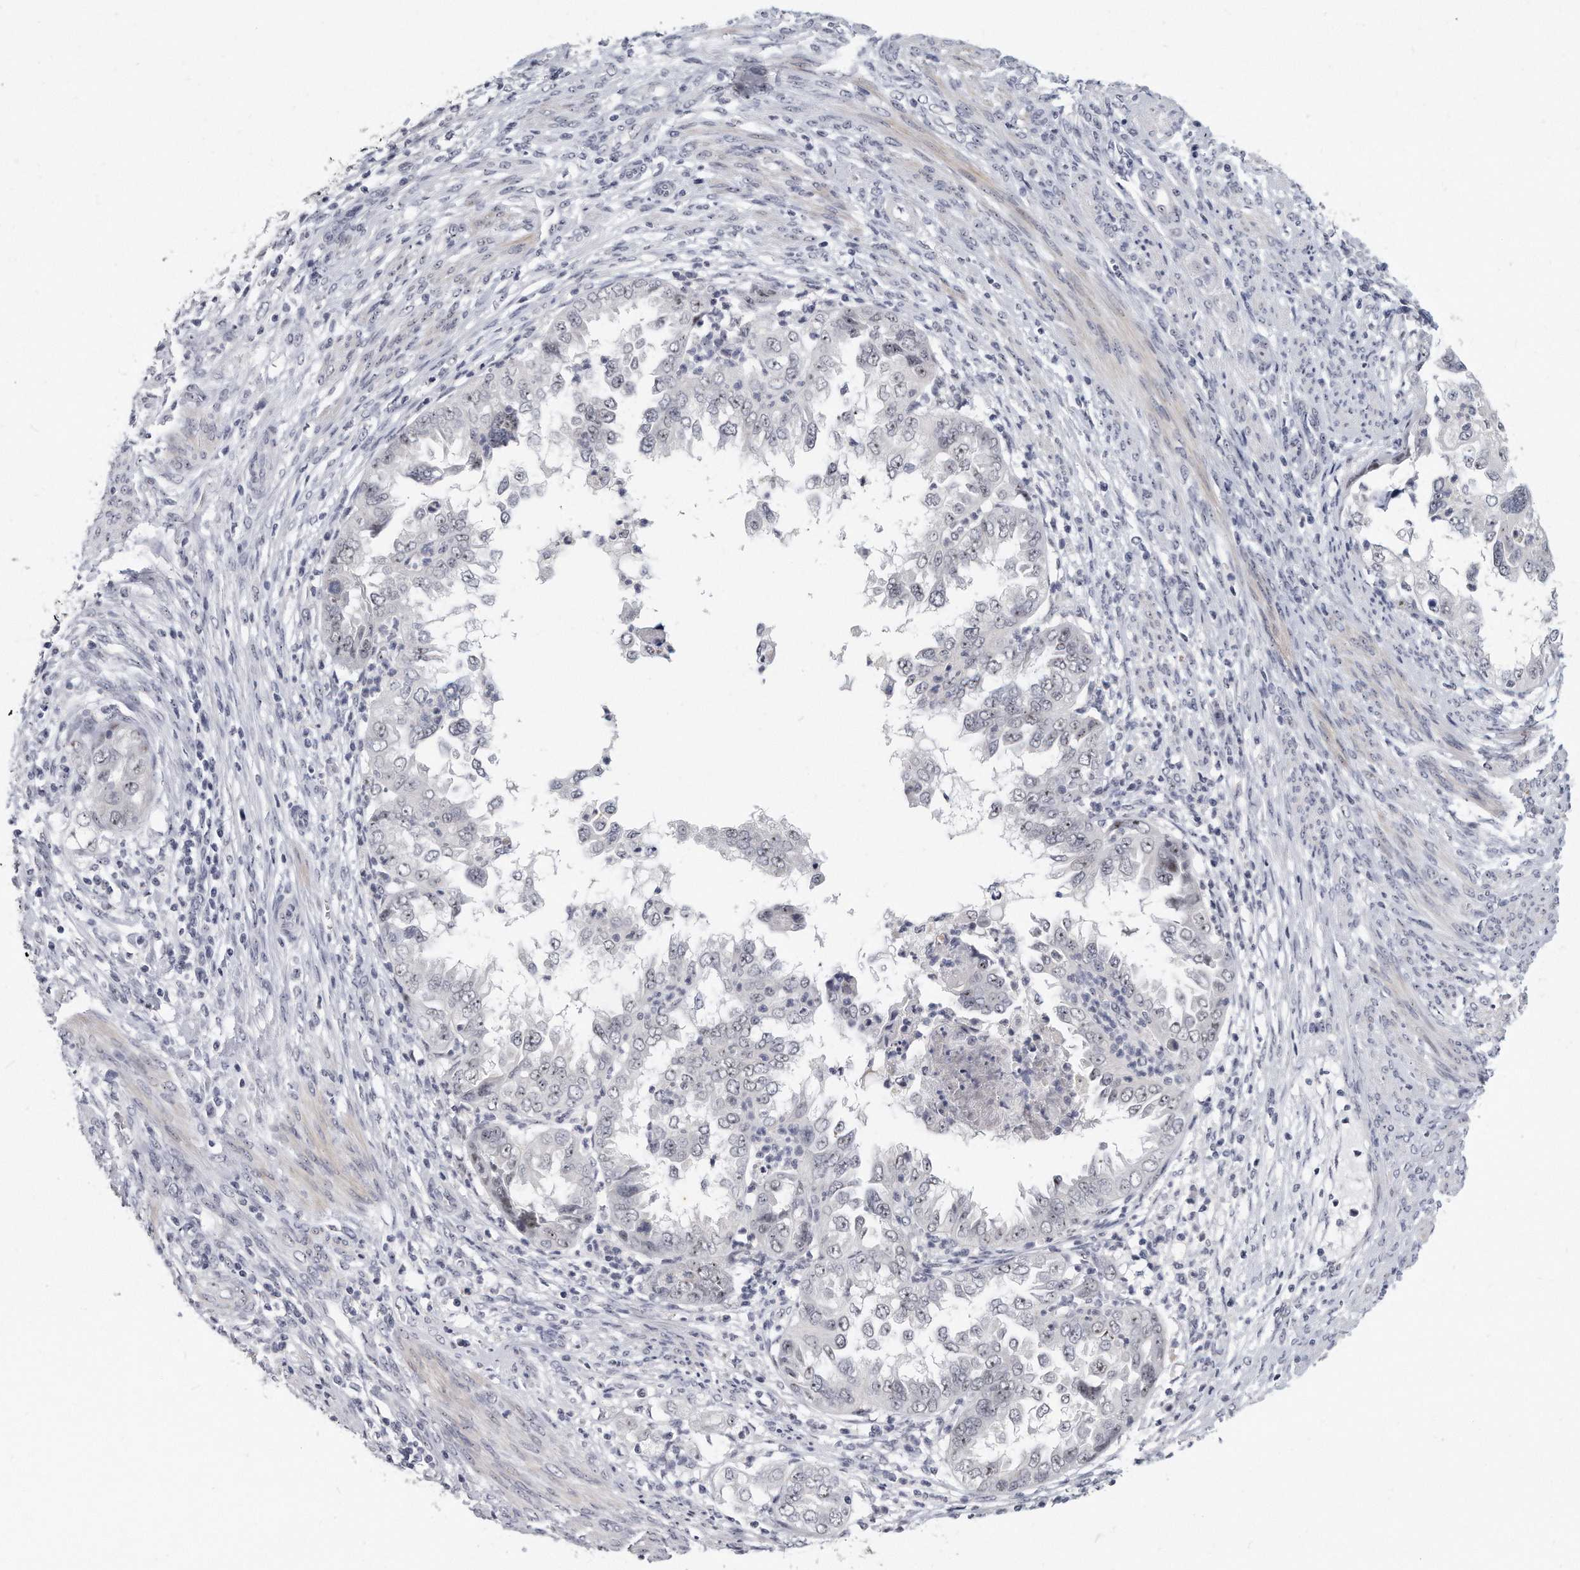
{"staining": {"intensity": "negative", "quantity": "none", "location": "none"}, "tissue": "endometrial cancer", "cell_type": "Tumor cells", "image_type": "cancer", "snomed": [{"axis": "morphology", "description": "Adenocarcinoma, NOS"}, {"axis": "topography", "description": "Endometrium"}], "caption": "This is a histopathology image of immunohistochemistry staining of adenocarcinoma (endometrial), which shows no expression in tumor cells.", "gene": "TFCP2L1", "patient": {"sex": "female", "age": 85}}